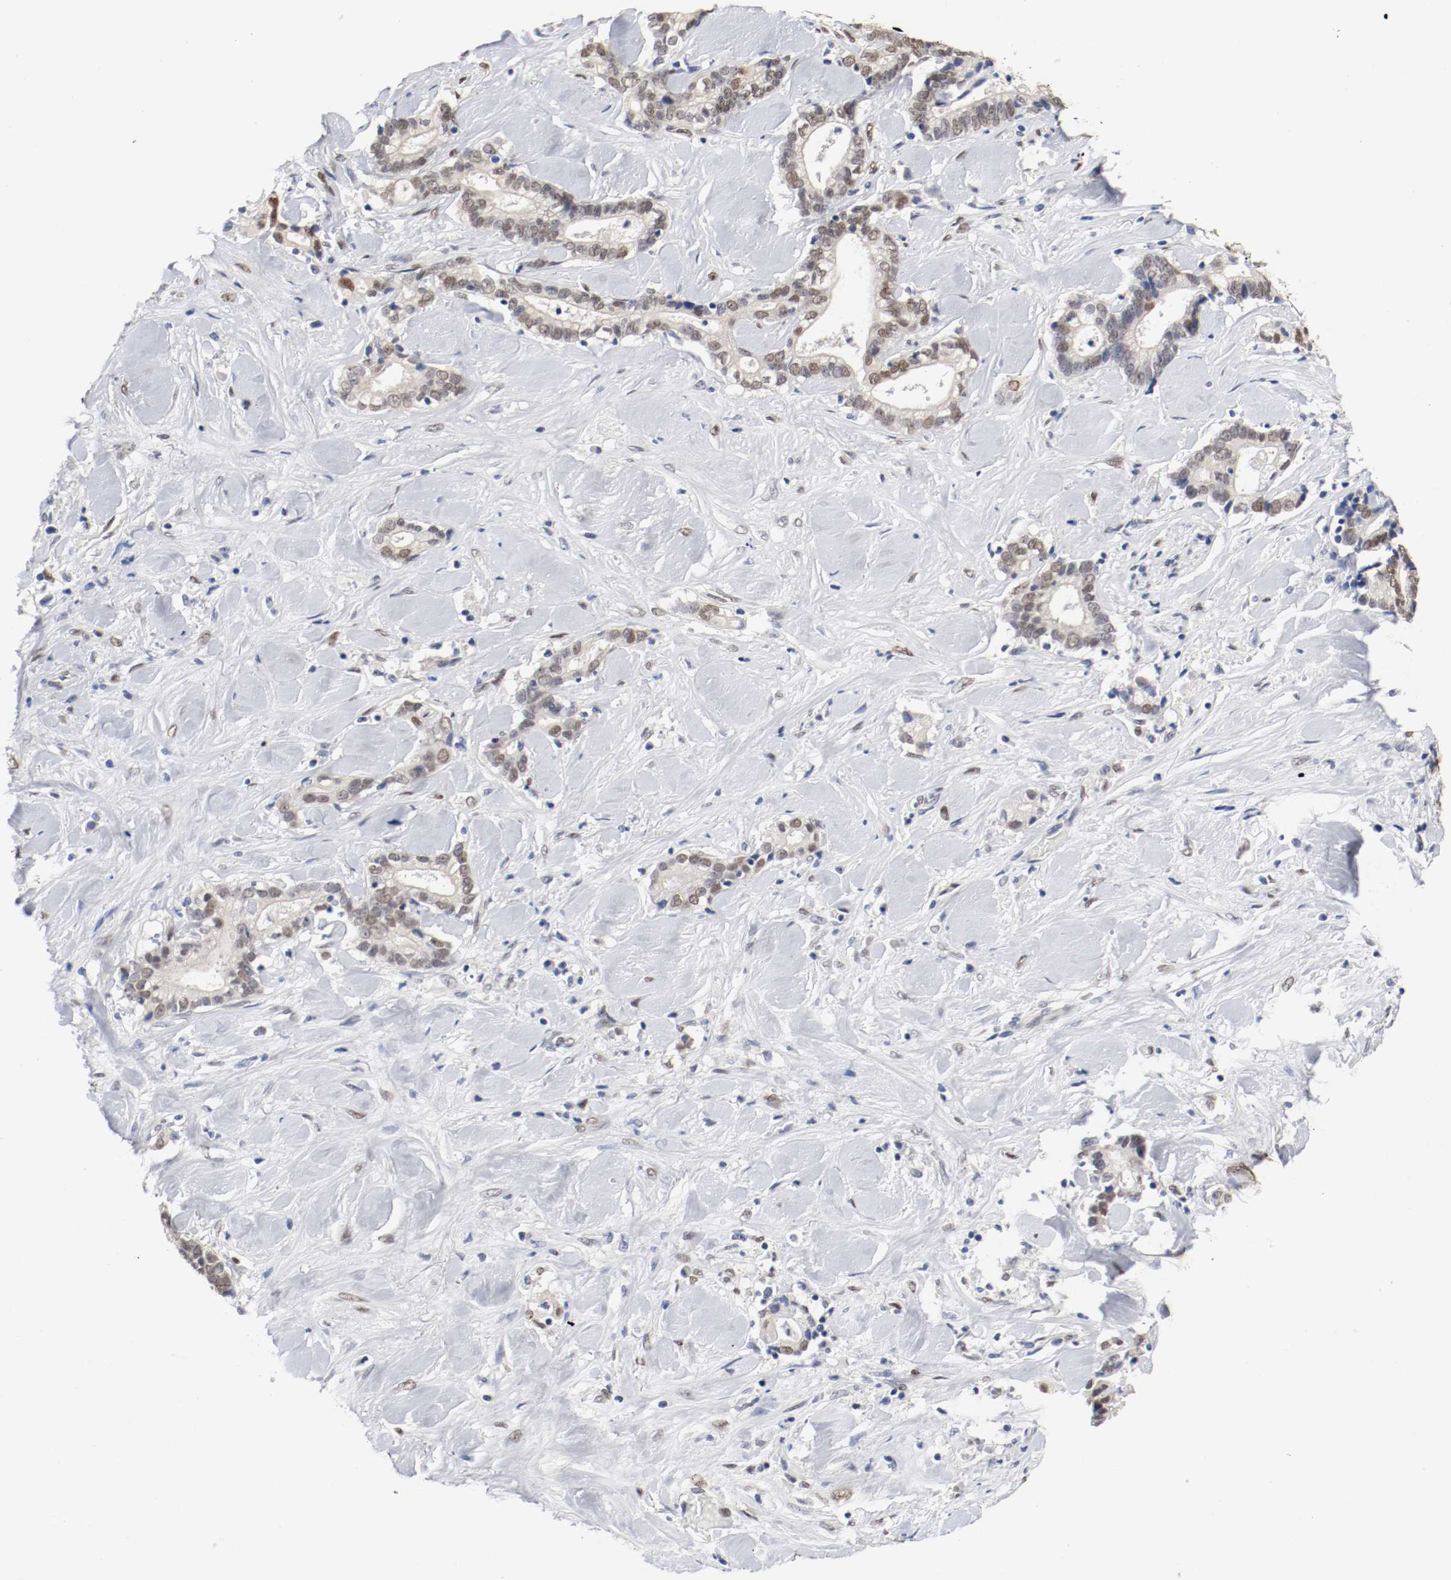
{"staining": {"intensity": "moderate", "quantity": "25%-75%", "location": "nuclear"}, "tissue": "liver cancer", "cell_type": "Tumor cells", "image_type": "cancer", "snomed": [{"axis": "morphology", "description": "Cholangiocarcinoma"}, {"axis": "topography", "description": "Liver"}], "caption": "Liver cholangiocarcinoma tissue reveals moderate nuclear positivity in approximately 25%-75% of tumor cells, visualized by immunohistochemistry.", "gene": "FOSL2", "patient": {"sex": "male", "age": 57}}